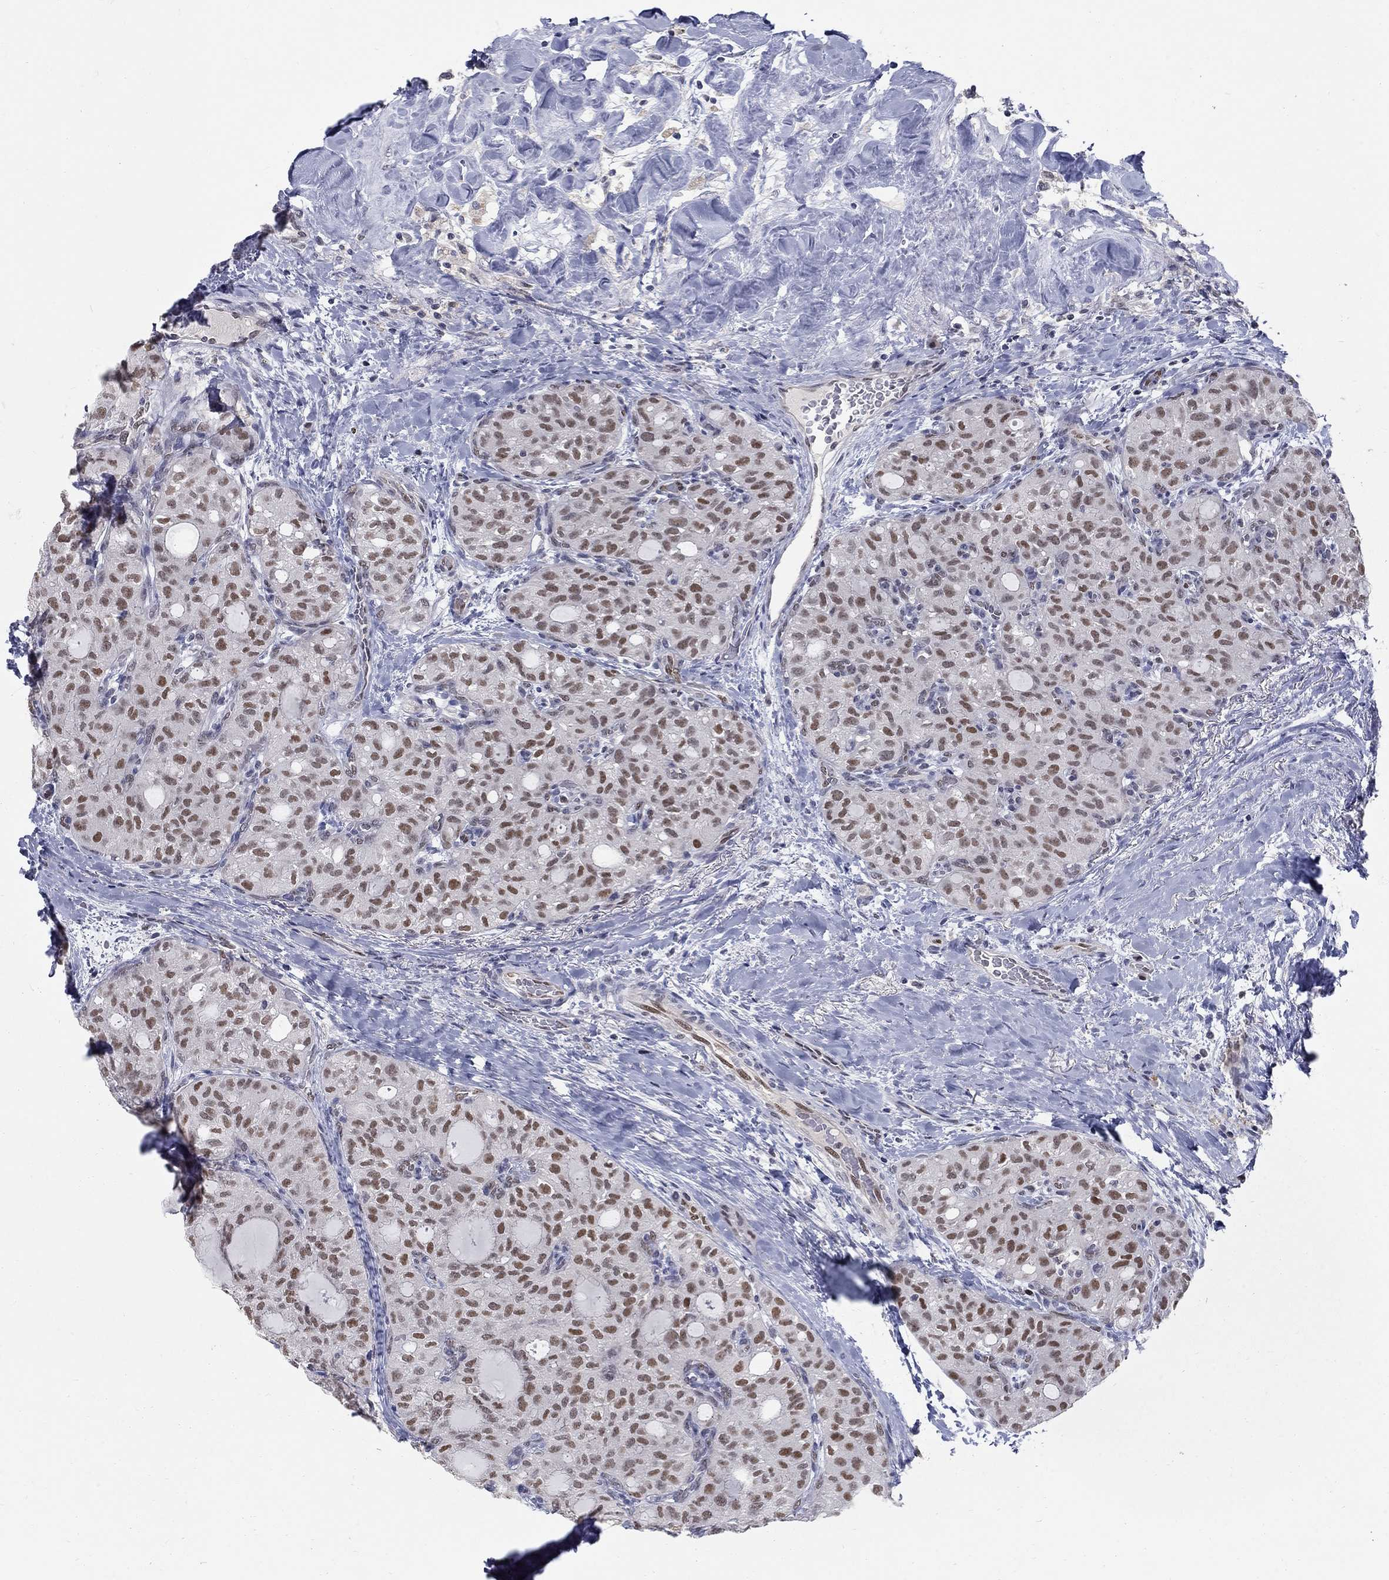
{"staining": {"intensity": "moderate", "quantity": "25%-75%", "location": "nuclear"}, "tissue": "thyroid cancer", "cell_type": "Tumor cells", "image_type": "cancer", "snomed": [{"axis": "morphology", "description": "Follicular adenoma carcinoma, NOS"}, {"axis": "topography", "description": "Thyroid gland"}], "caption": "Immunohistochemical staining of human thyroid cancer (follicular adenoma carcinoma) demonstrates medium levels of moderate nuclear protein expression in about 25%-75% of tumor cells.", "gene": "GCFC2", "patient": {"sex": "male", "age": 75}}